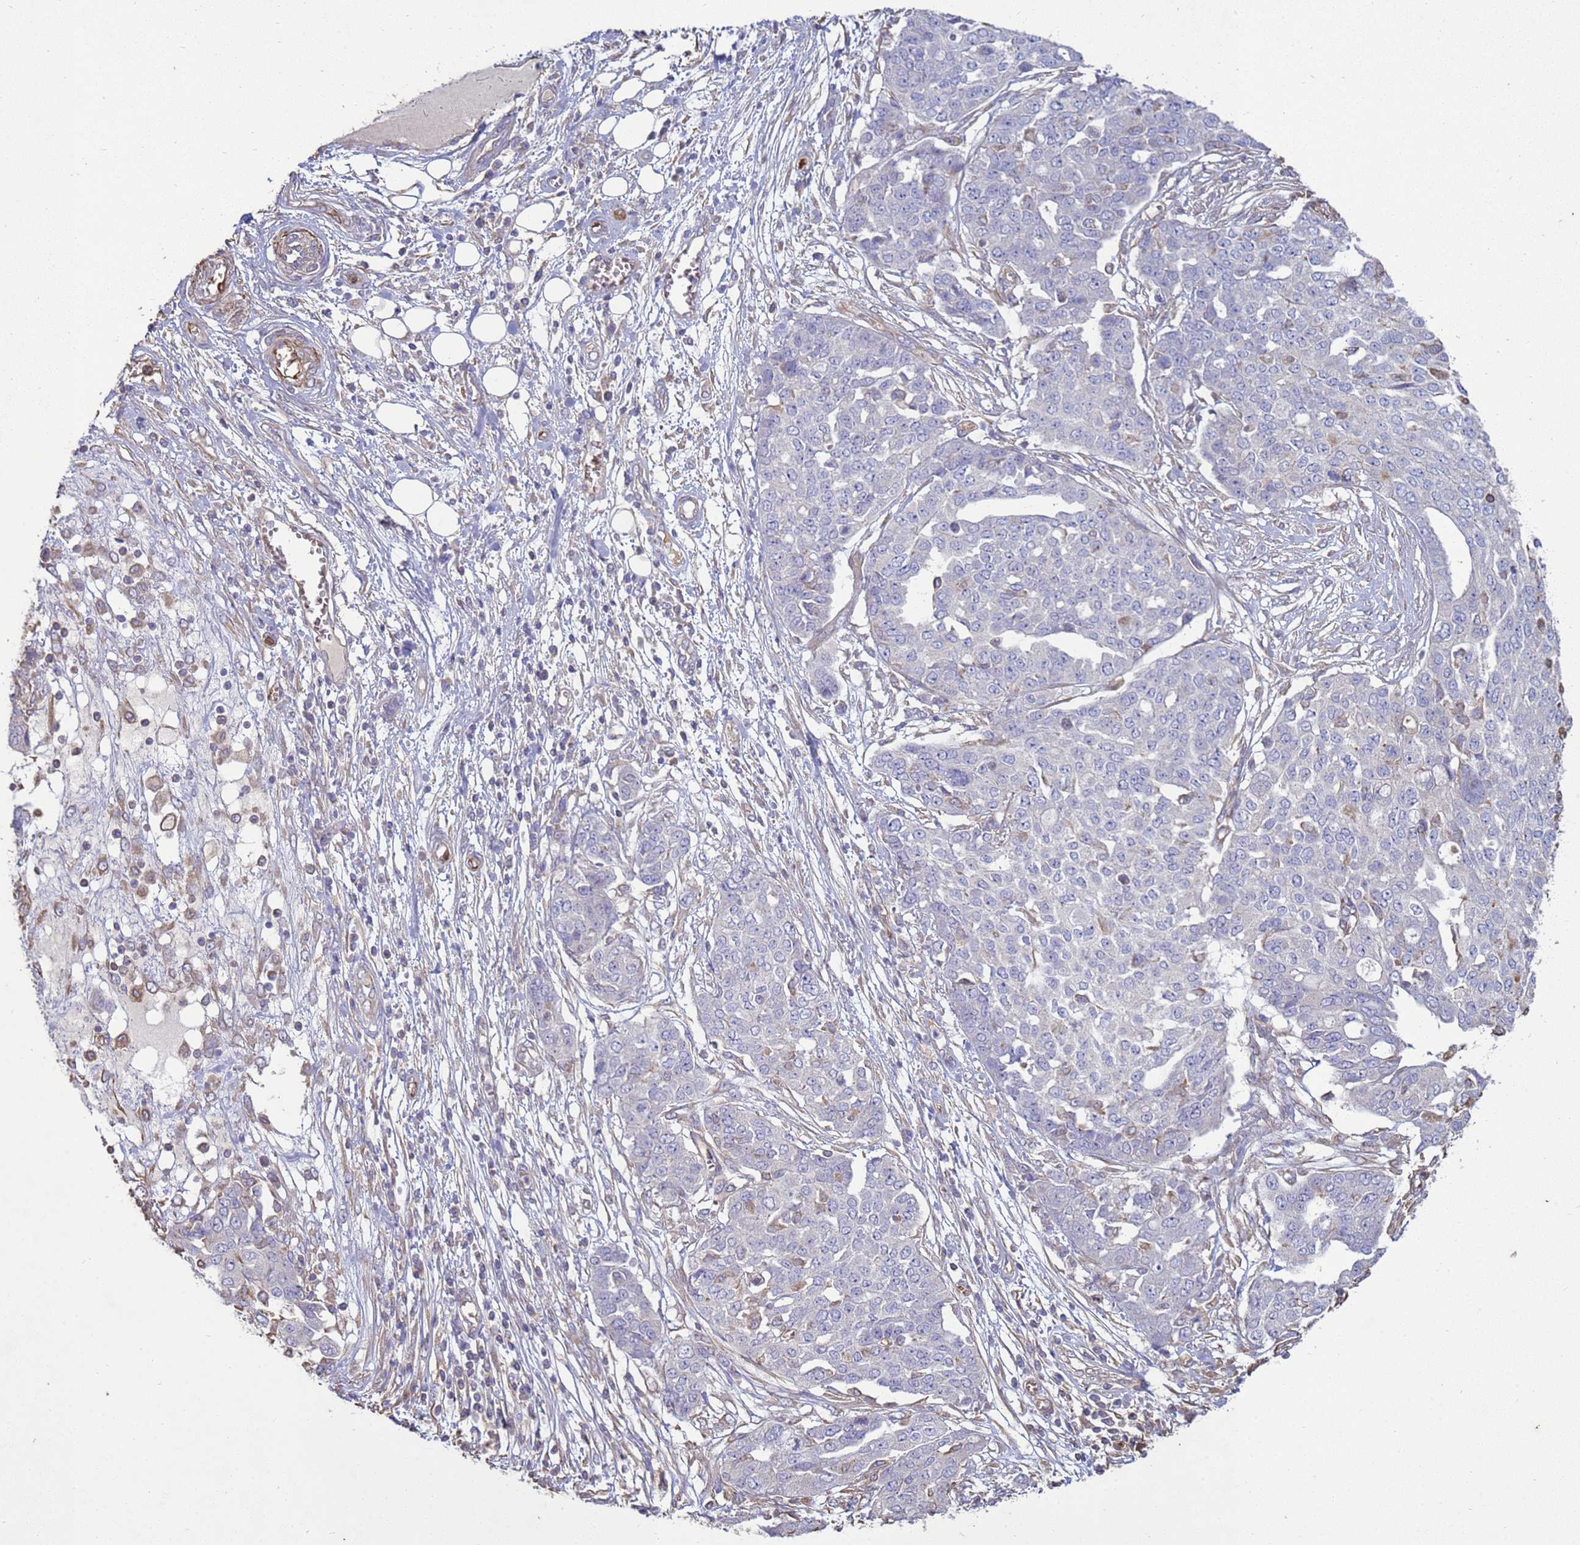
{"staining": {"intensity": "negative", "quantity": "none", "location": "none"}, "tissue": "ovarian cancer", "cell_type": "Tumor cells", "image_type": "cancer", "snomed": [{"axis": "morphology", "description": "Cystadenocarcinoma, serous, NOS"}, {"axis": "topography", "description": "Soft tissue"}, {"axis": "topography", "description": "Ovary"}], "caption": "Tumor cells show no significant protein expression in serous cystadenocarcinoma (ovarian).", "gene": "SGIP1", "patient": {"sex": "female", "age": 57}}